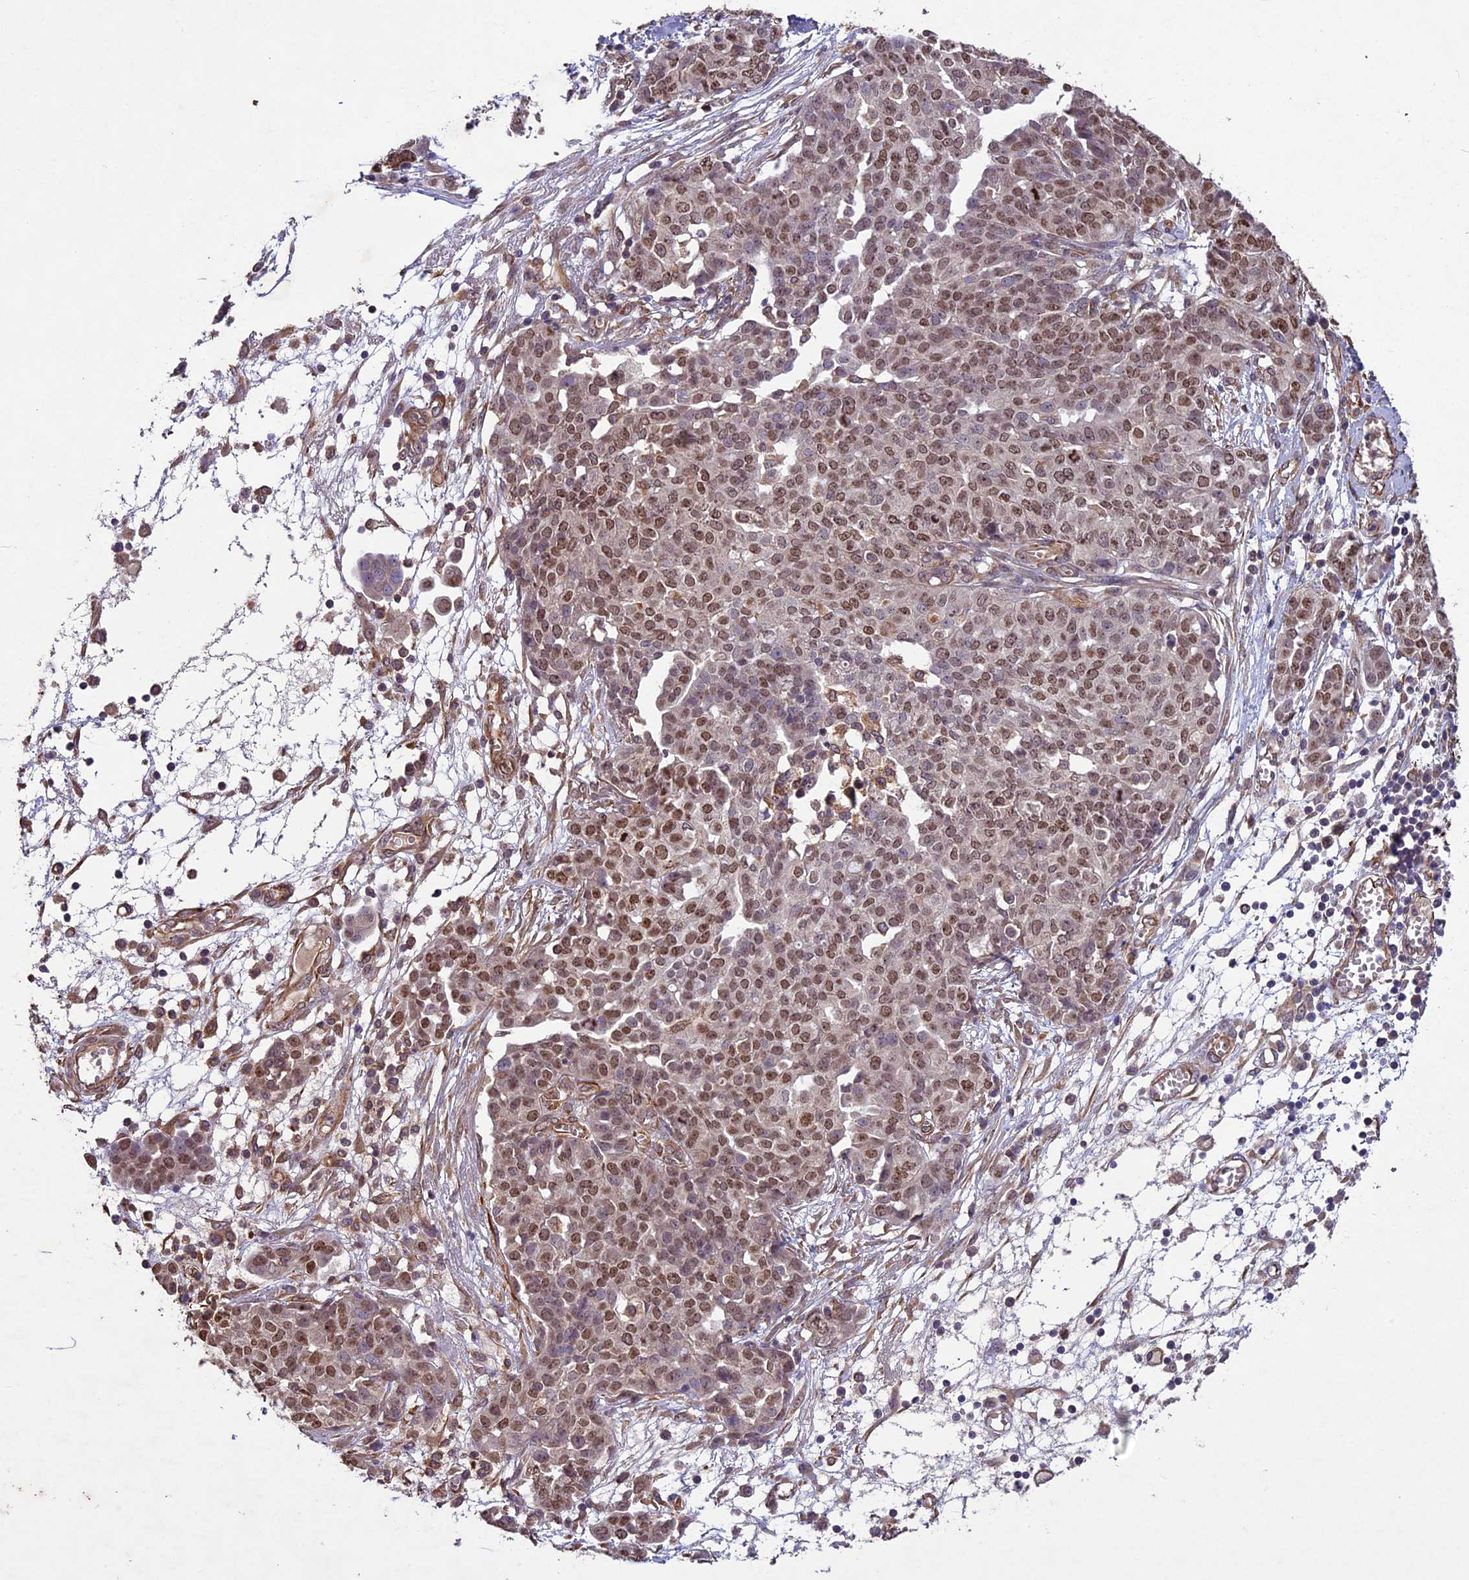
{"staining": {"intensity": "moderate", "quantity": ">75%", "location": "nuclear"}, "tissue": "ovarian cancer", "cell_type": "Tumor cells", "image_type": "cancer", "snomed": [{"axis": "morphology", "description": "Cystadenocarcinoma, serous, NOS"}, {"axis": "topography", "description": "Soft tissue"}, {"axis": "topography", "description": "Ovary"}], "caption": "Protein staining by immunohistochemistry exhibits moderate nuclear positivity in approximately >75% of tumor cells in ovarian cancer.", "gene": "C3orf70", "patient": {"sex": "female", "age": 57}}